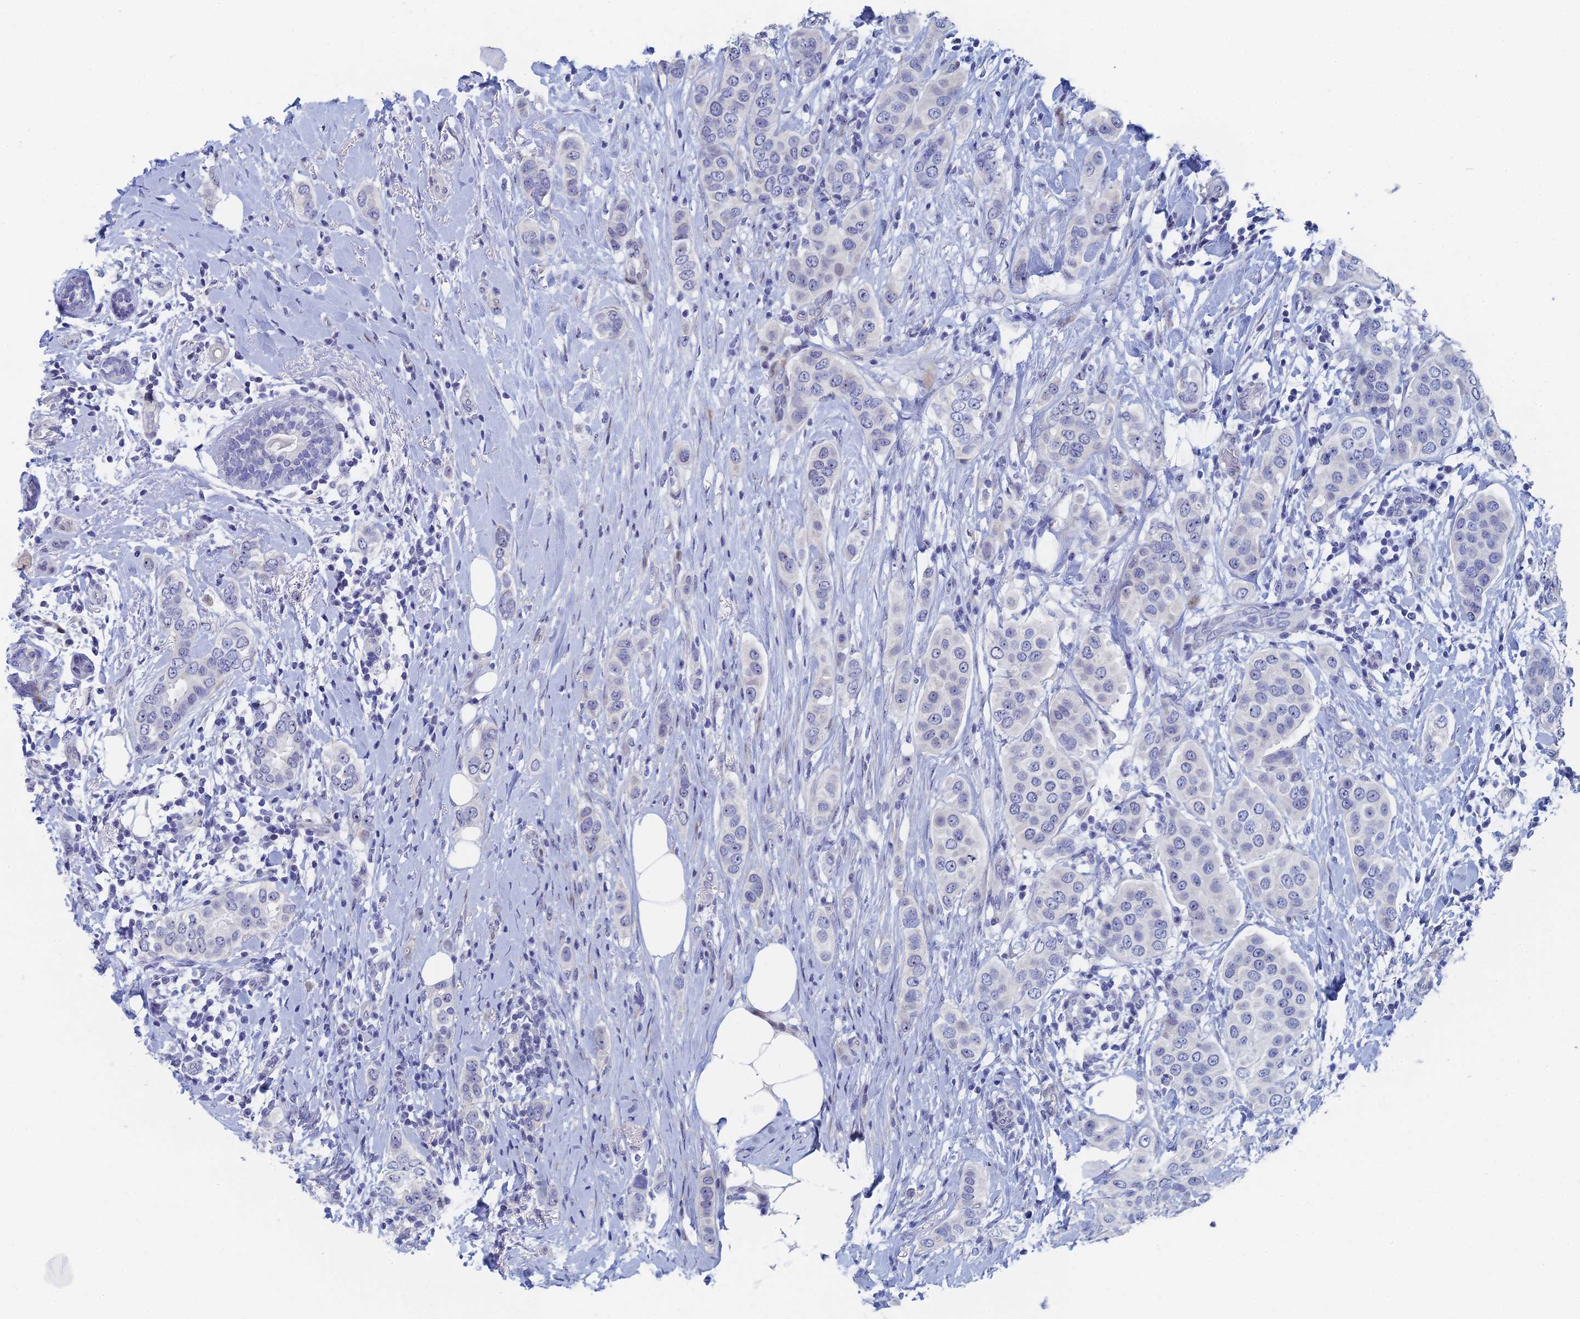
{"staining": {"intensity": "negative", "quantity": "none", "location": "none"}, "tissue": "breast cancer", "cell_type": "Tumor cells", "image_type": "cancer", "snomed": [{"axis": "morphology", "description": "Lobular carcinoma"}, {"axis": "topography", "description": "Breast"}], "caption": "Breast cancer (lobular carcinoma) was stained to show a protein in brown. There is no significant positivity in tumor cells. (Brightfield microscopy of DAB (3,3'-diaminobenzidine) immunohistochemistry at high magnification).", "gene": "DRGX", "patient": {"sex": "female", "age": 51}}